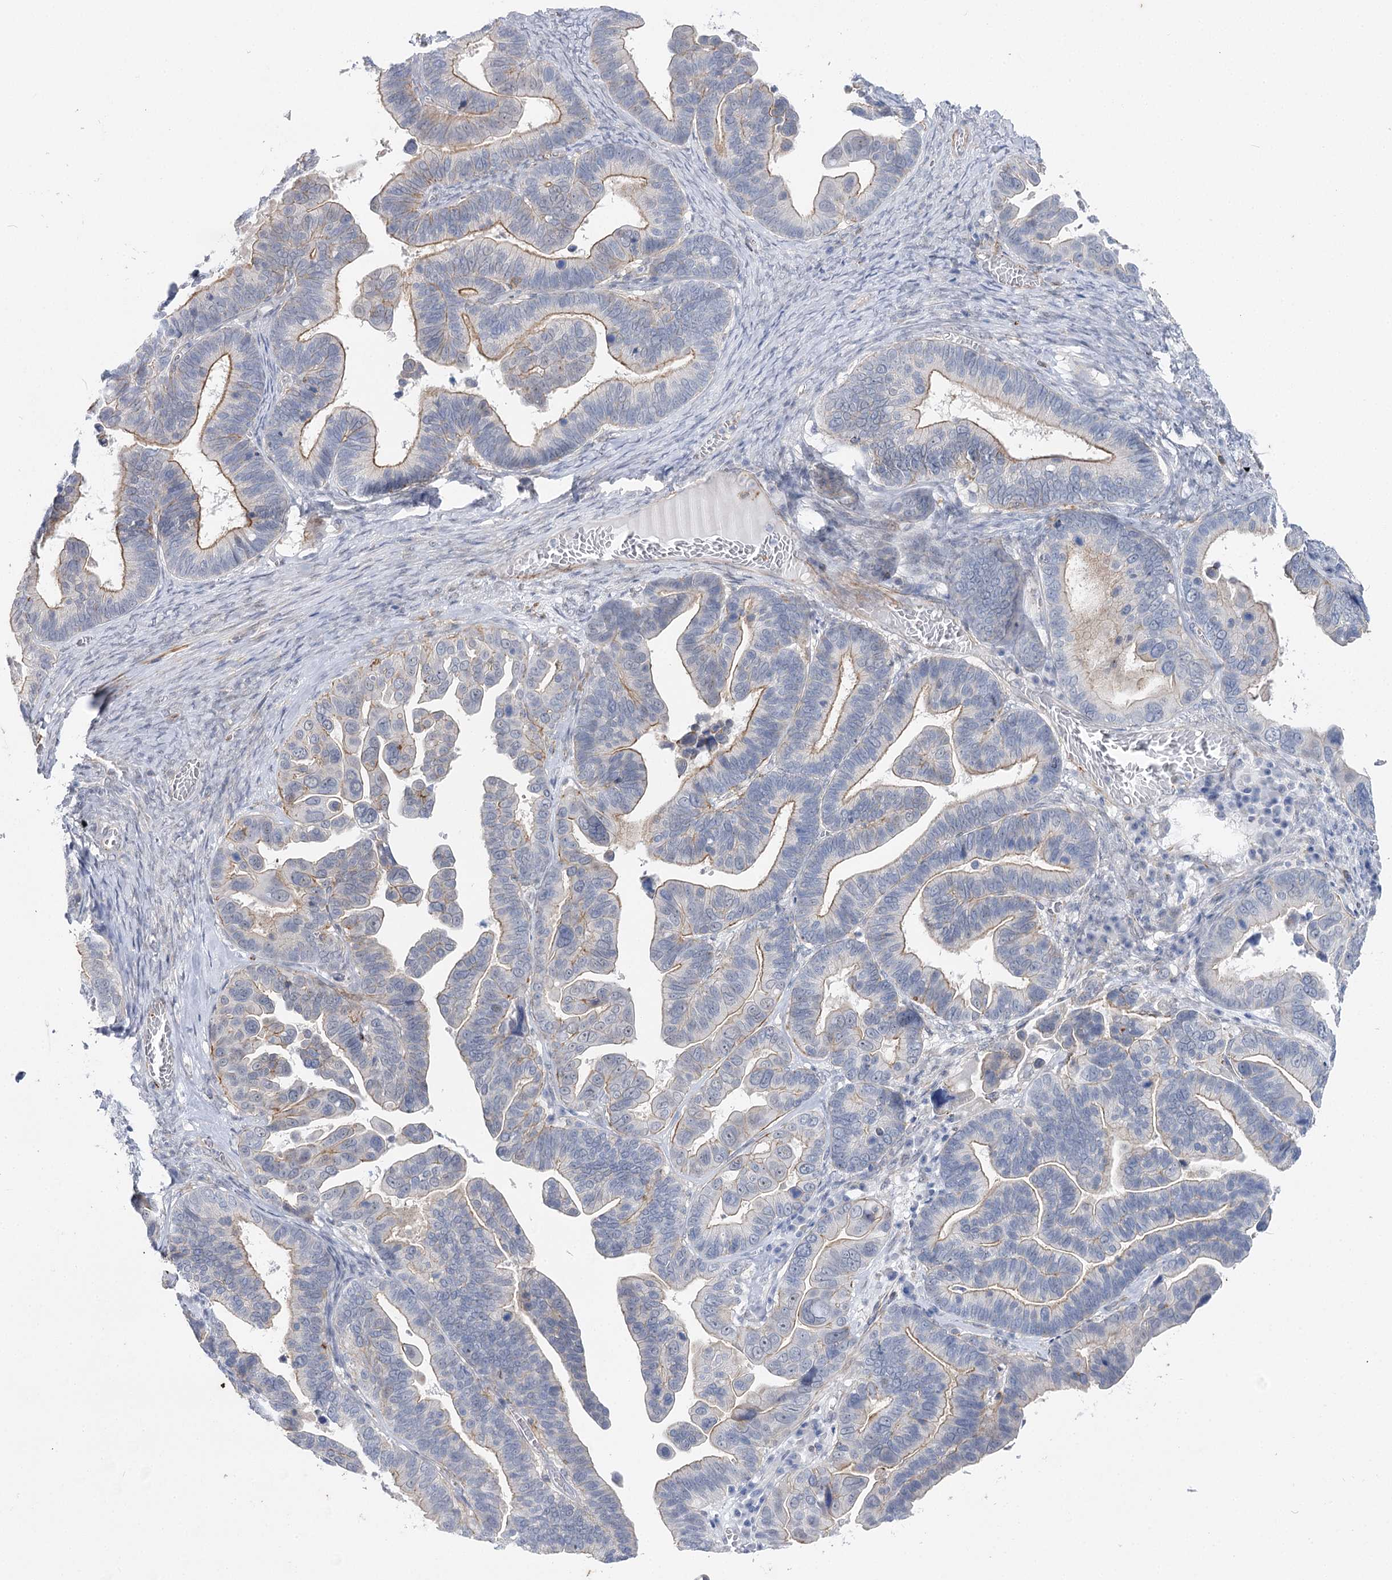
{"staining": {"intensity": "weak", "quantity": "<25%", "location": "cytoplasmic/membranous"}, "tissue": "ovarian cancer", "cell_type": "Tumor cells", "image_type": "cancer", "snomed": [{"axis": "morphology", "description": "Cystadenocarcinoma, serous, NOS"}, {"axis": "topography", "description": "Ovary"}], "caption": "Immunohistochemistry of human serous cystadenocarcinoma (ovarian) exhibits no expression in tumor cells.", "gene": "AGXT2", "patient": {"sex": "female", "age": 56}}